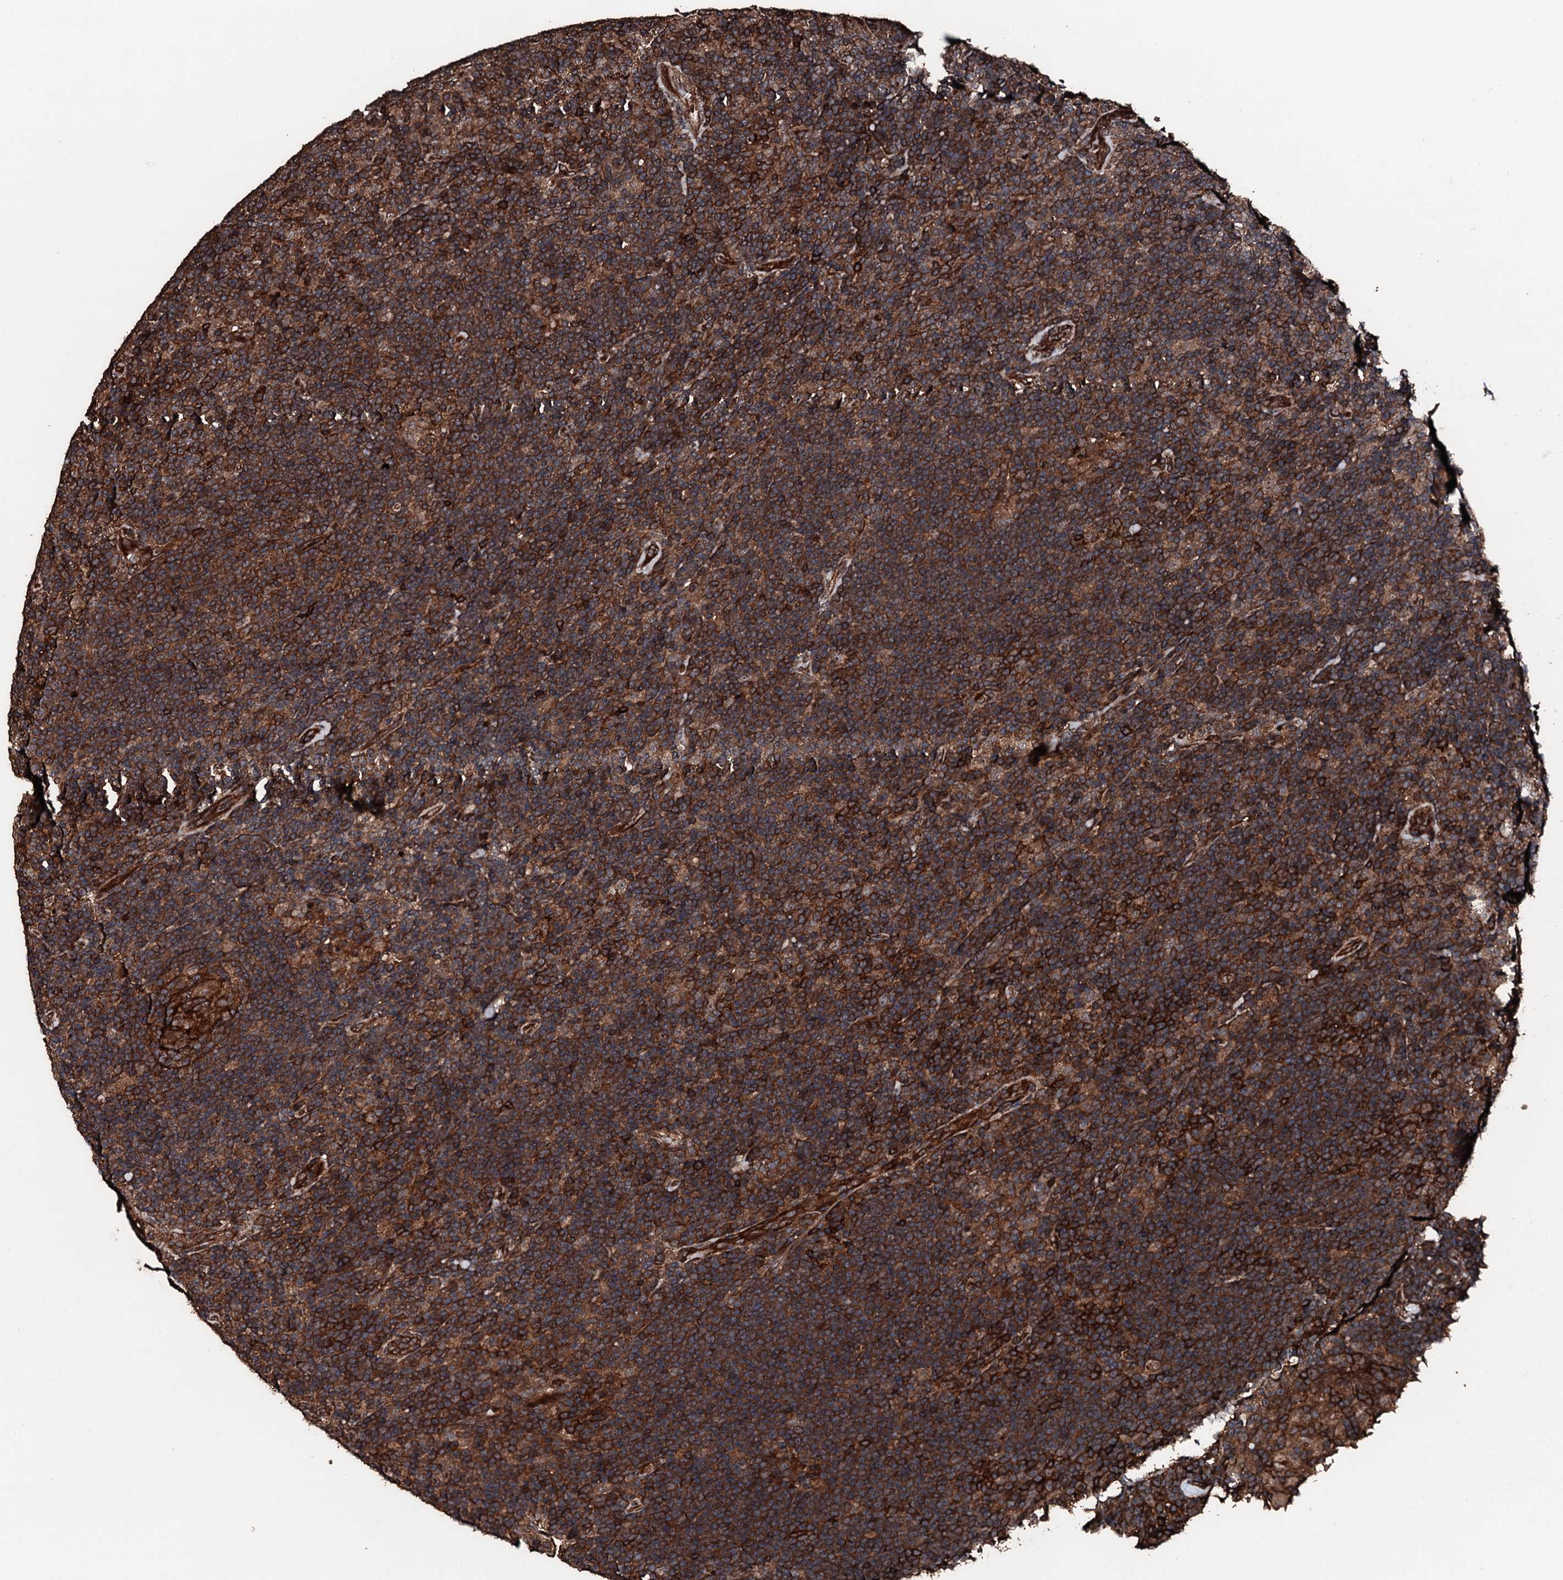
{"staining": {"intensity": "weak", "quantity": "25%-75%", "location": "cytoplasmic/membranous"}, "tissue": "lymphoma", "cell_type": "Tumor cells", "image_type": "cancer", "snomed": [{"axis": "morphology", "description": "Hodgkin's disease, NOS"}, {"axis": "topography", "description": "Lymph node"}], "caption": "DAB immunohistochemical staining of Hodgkin's disease shows weak cytoplasmic/membranous protein positivity in about 25%-75% of tumor cells.", "gene": "KIF18A", "patient": {"sex": "female", "age": 57}}